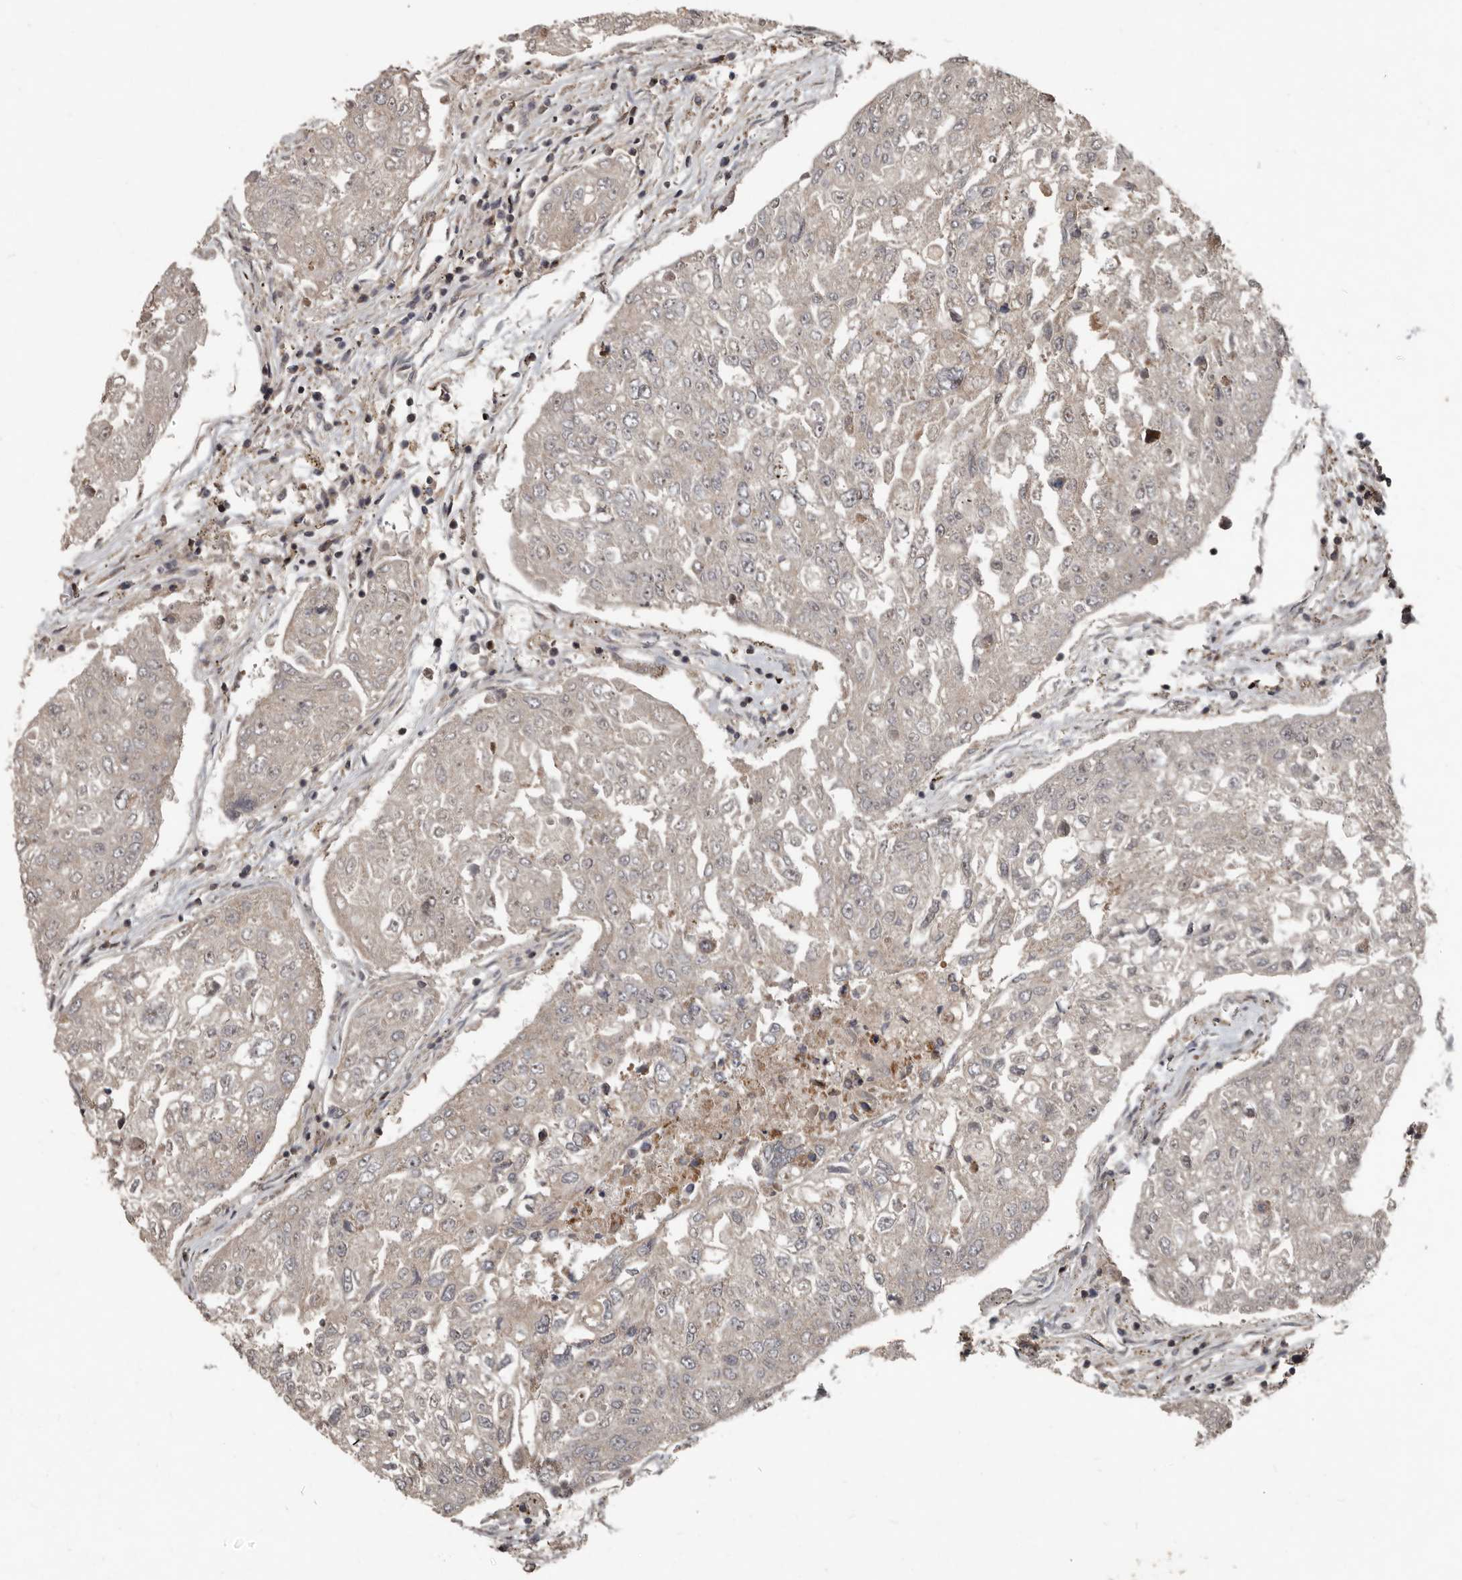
{"staining": {"intensity": "moderate", "quantity": "25%-75%", "location": "cytoplasmic/membranous"}, "tissue": "urothelial cancer", "cell_type": "Tumor cells", "image_type": "cancer", "snomed": [{"axis": "morphology", "description": "Urothelial carcinoma, High grade"}, {"axis": "topography", "description": "Lymph node"}, {"axis": "topography", "description": "Urinary bladder"}], "caption": "A high-resolution photomicrograph shows immunohistochemistry (IHC) staining of urothelial carcinoma (high-grade), which exhibits moderate cytoplasmic/membranous staining in about 25%-75% of tumor cells.", "gene": "FBXO31", "patient": {"sex": "male", "age": 51}}